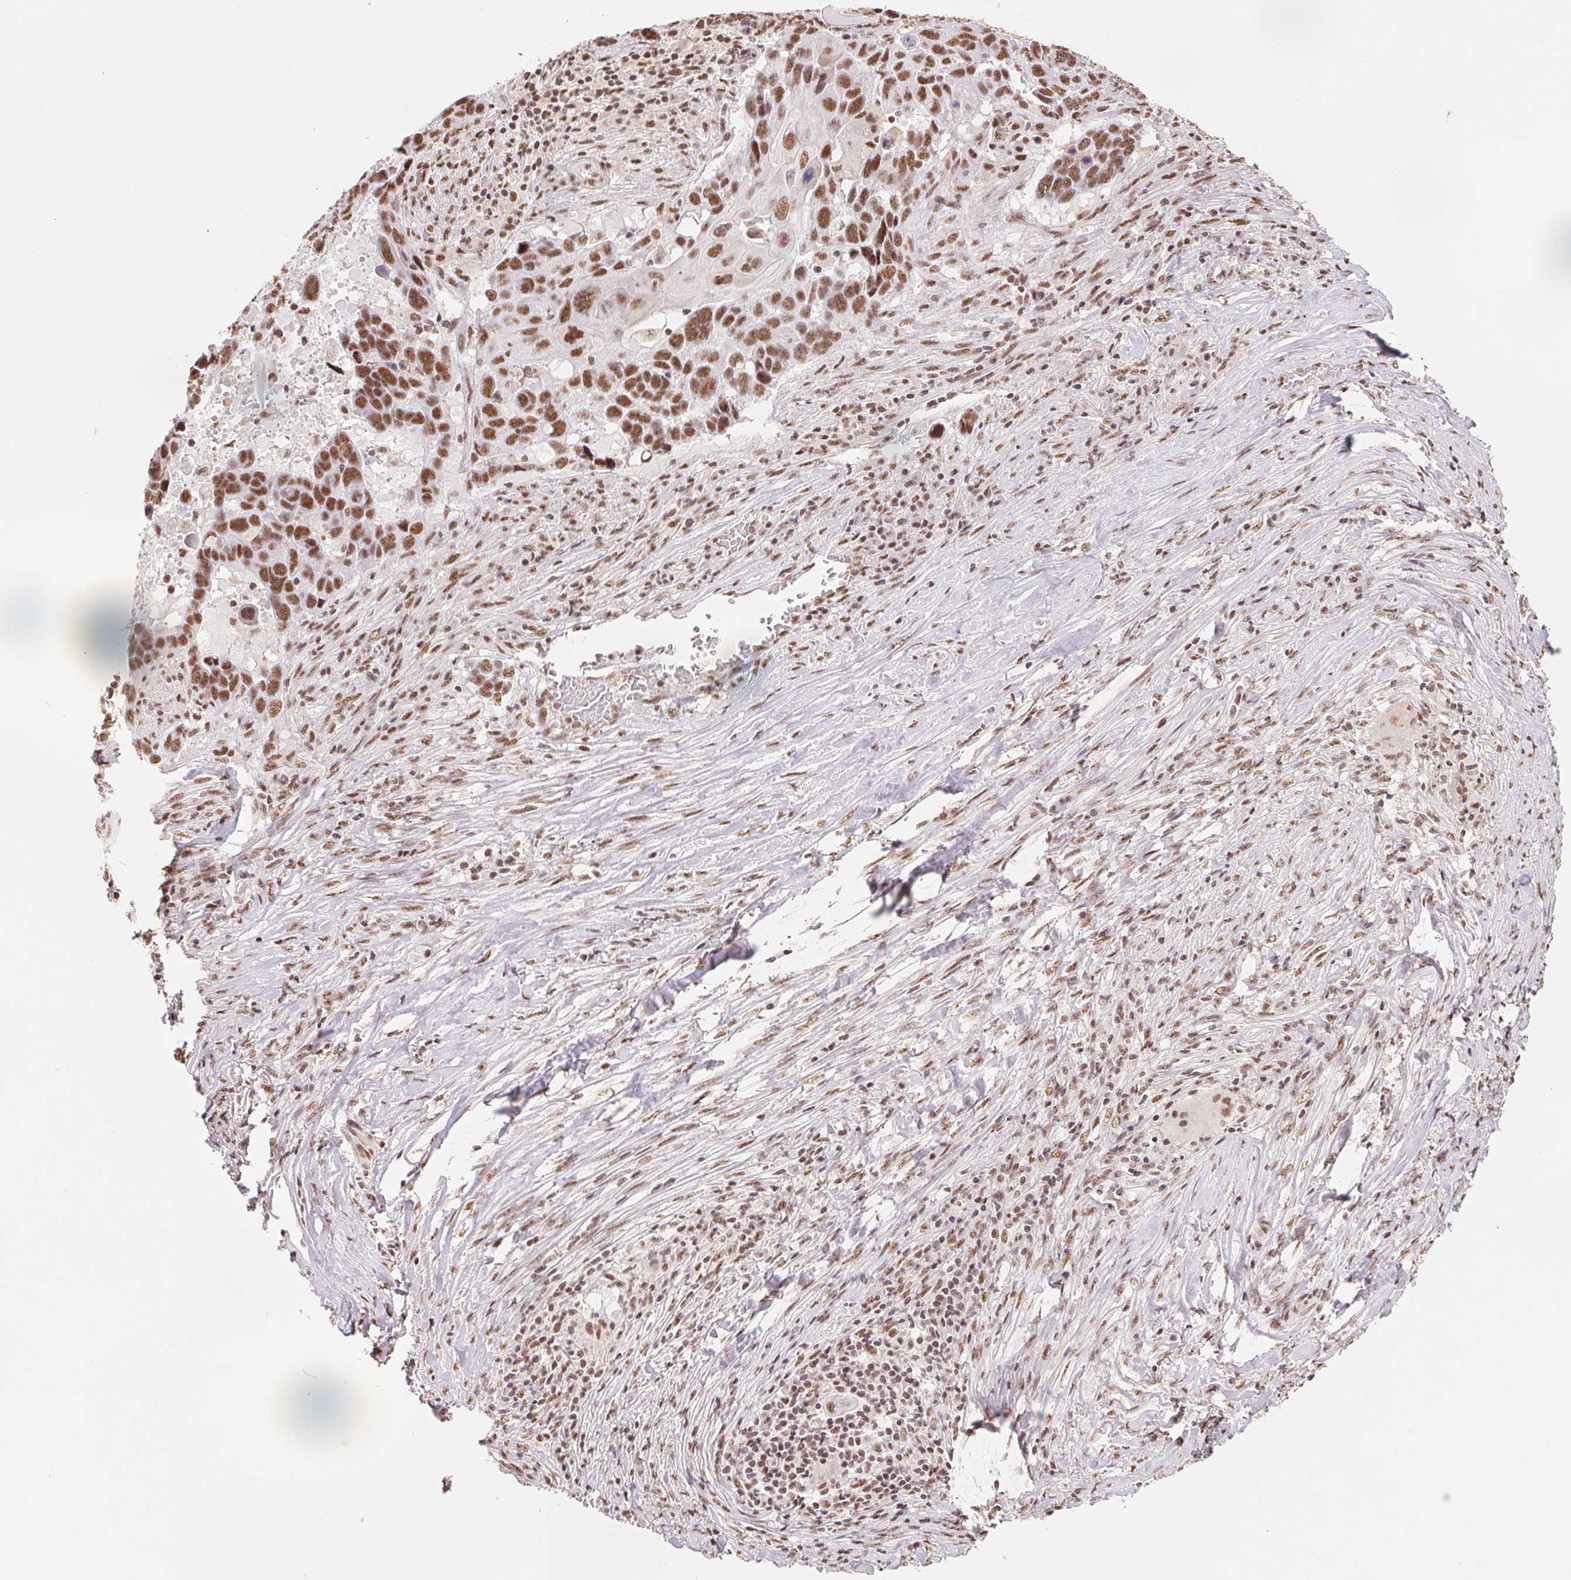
{"staining": {"intensity": "strong", "quantity": ">75%", "location": "nuclear"}, "tissue": "lung cancer", "cell_type": "Tumor cells", "image_type": "cancer", "snomed": [{"axis": "morphology", "description": "Squamous cell carcinoma, NOS"}, {"axis": "topography", "description": "Lung"}], "caption": "An IHC micrograph of neoplastic tissue is shown. Protein staining in brown labels strong nuclear positivity in lung cancer (squamous cell carcinoma) within tumor cells. The staining was performed using DAB (3,3'-diaminobenzidine) to visualize the protein expression in brown, while the nuclei were stained in blue with hematoxylin (Magnification: 20x).", "gene": "SREK1", "patient": {"sex": "male", "age": 68}}